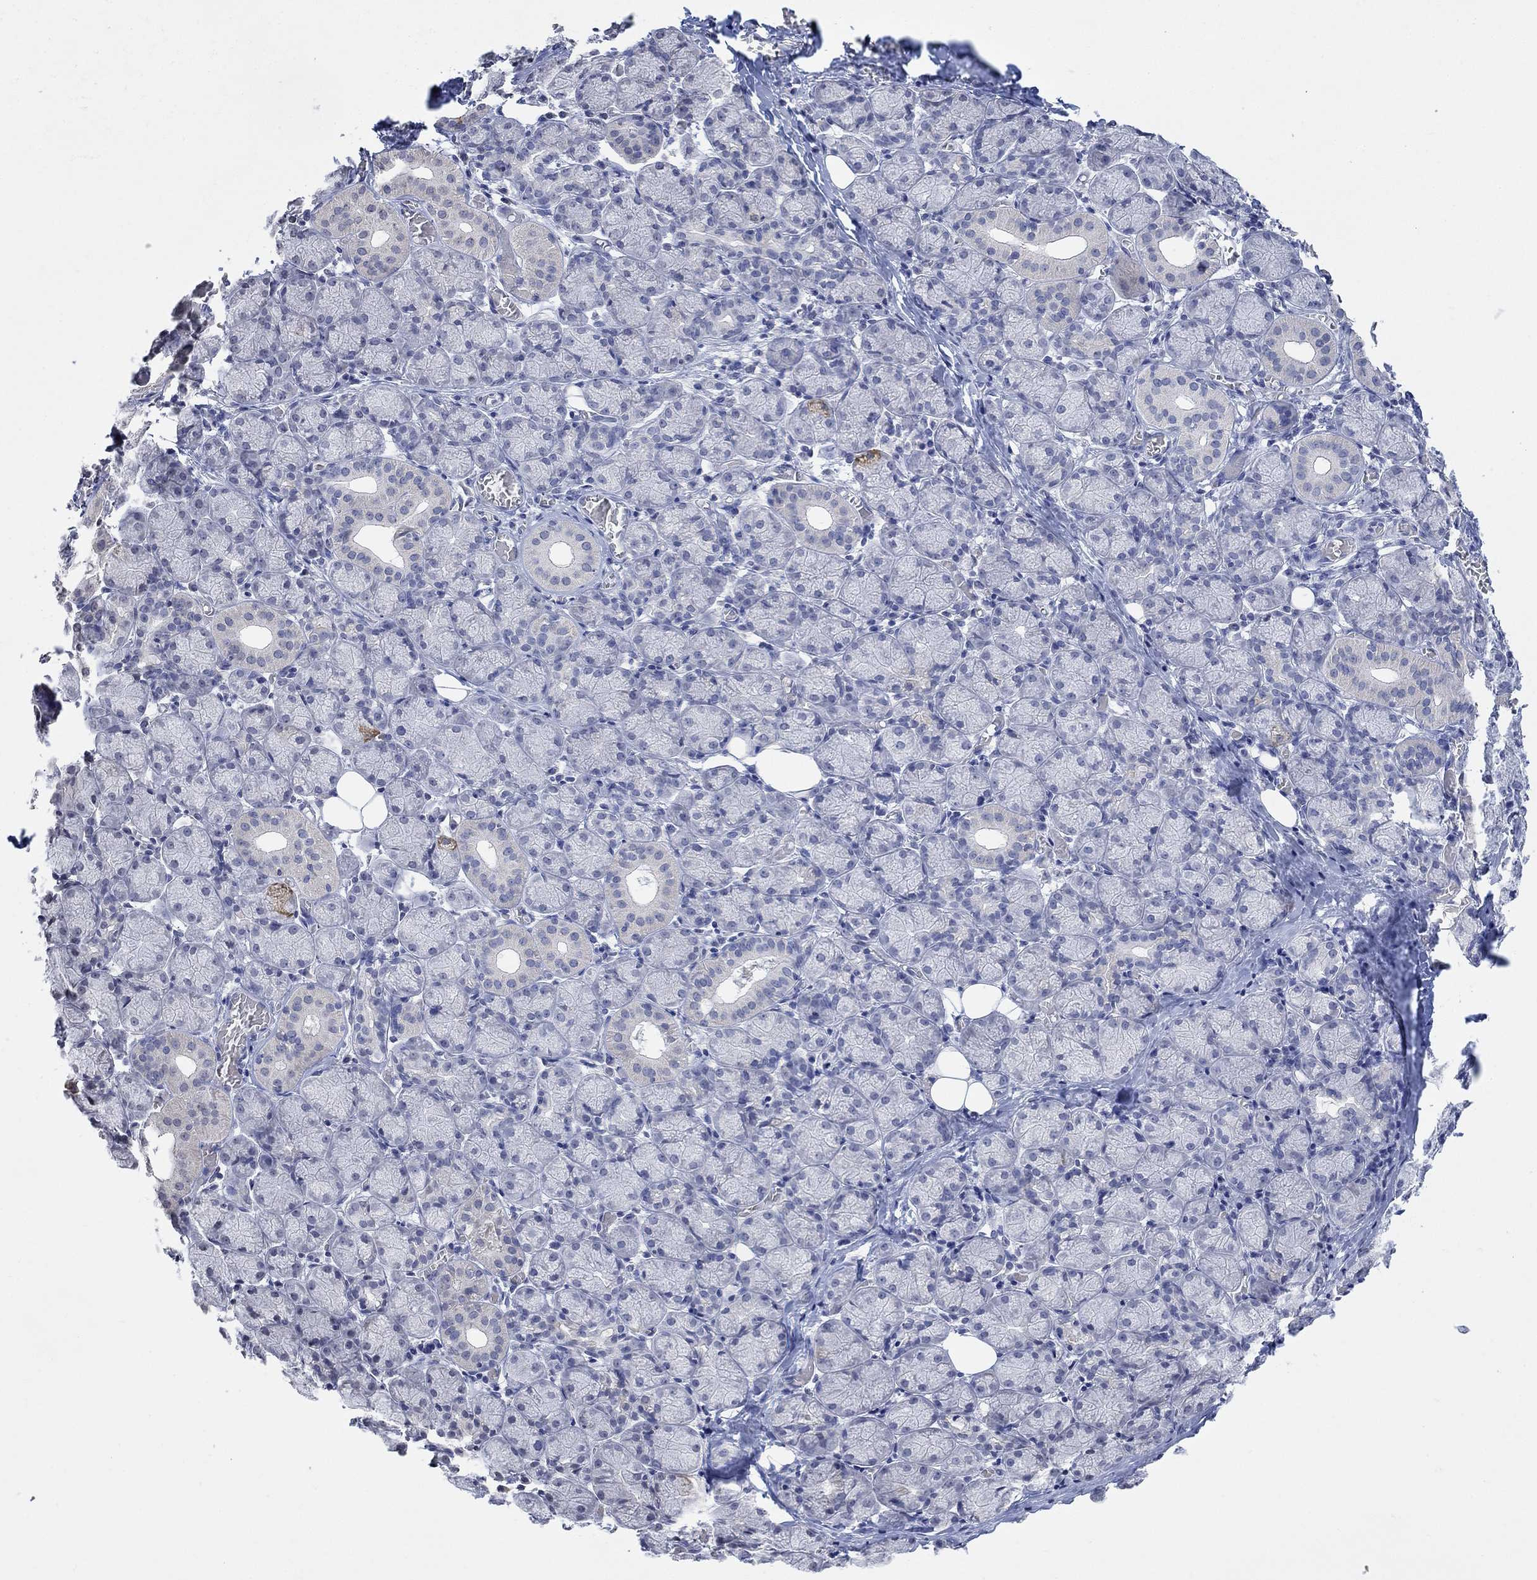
{"staining": {"intensity": "negative", "quantity": "none", "location": "none"}, "tissue": "salivary gland", "cell_type": "Glandular cells", "image_type": "normal", "snomed": [{"axis": "morphology", "description": "Normal tissue, NOS"}, {"axis": "topography", "description": "Salivary gland"}, {"axis": "topography", "description": "Peripheral nerve tissue"}], "caption": "High magnification brightfield microscopy of normal salivary gland stained with DAB (brown) and counterstained with hematoxylin (blue): glandular cells show no significant expression.", "gene": "TMEM255A", "patient": {"sex": "female", "age": 24}}